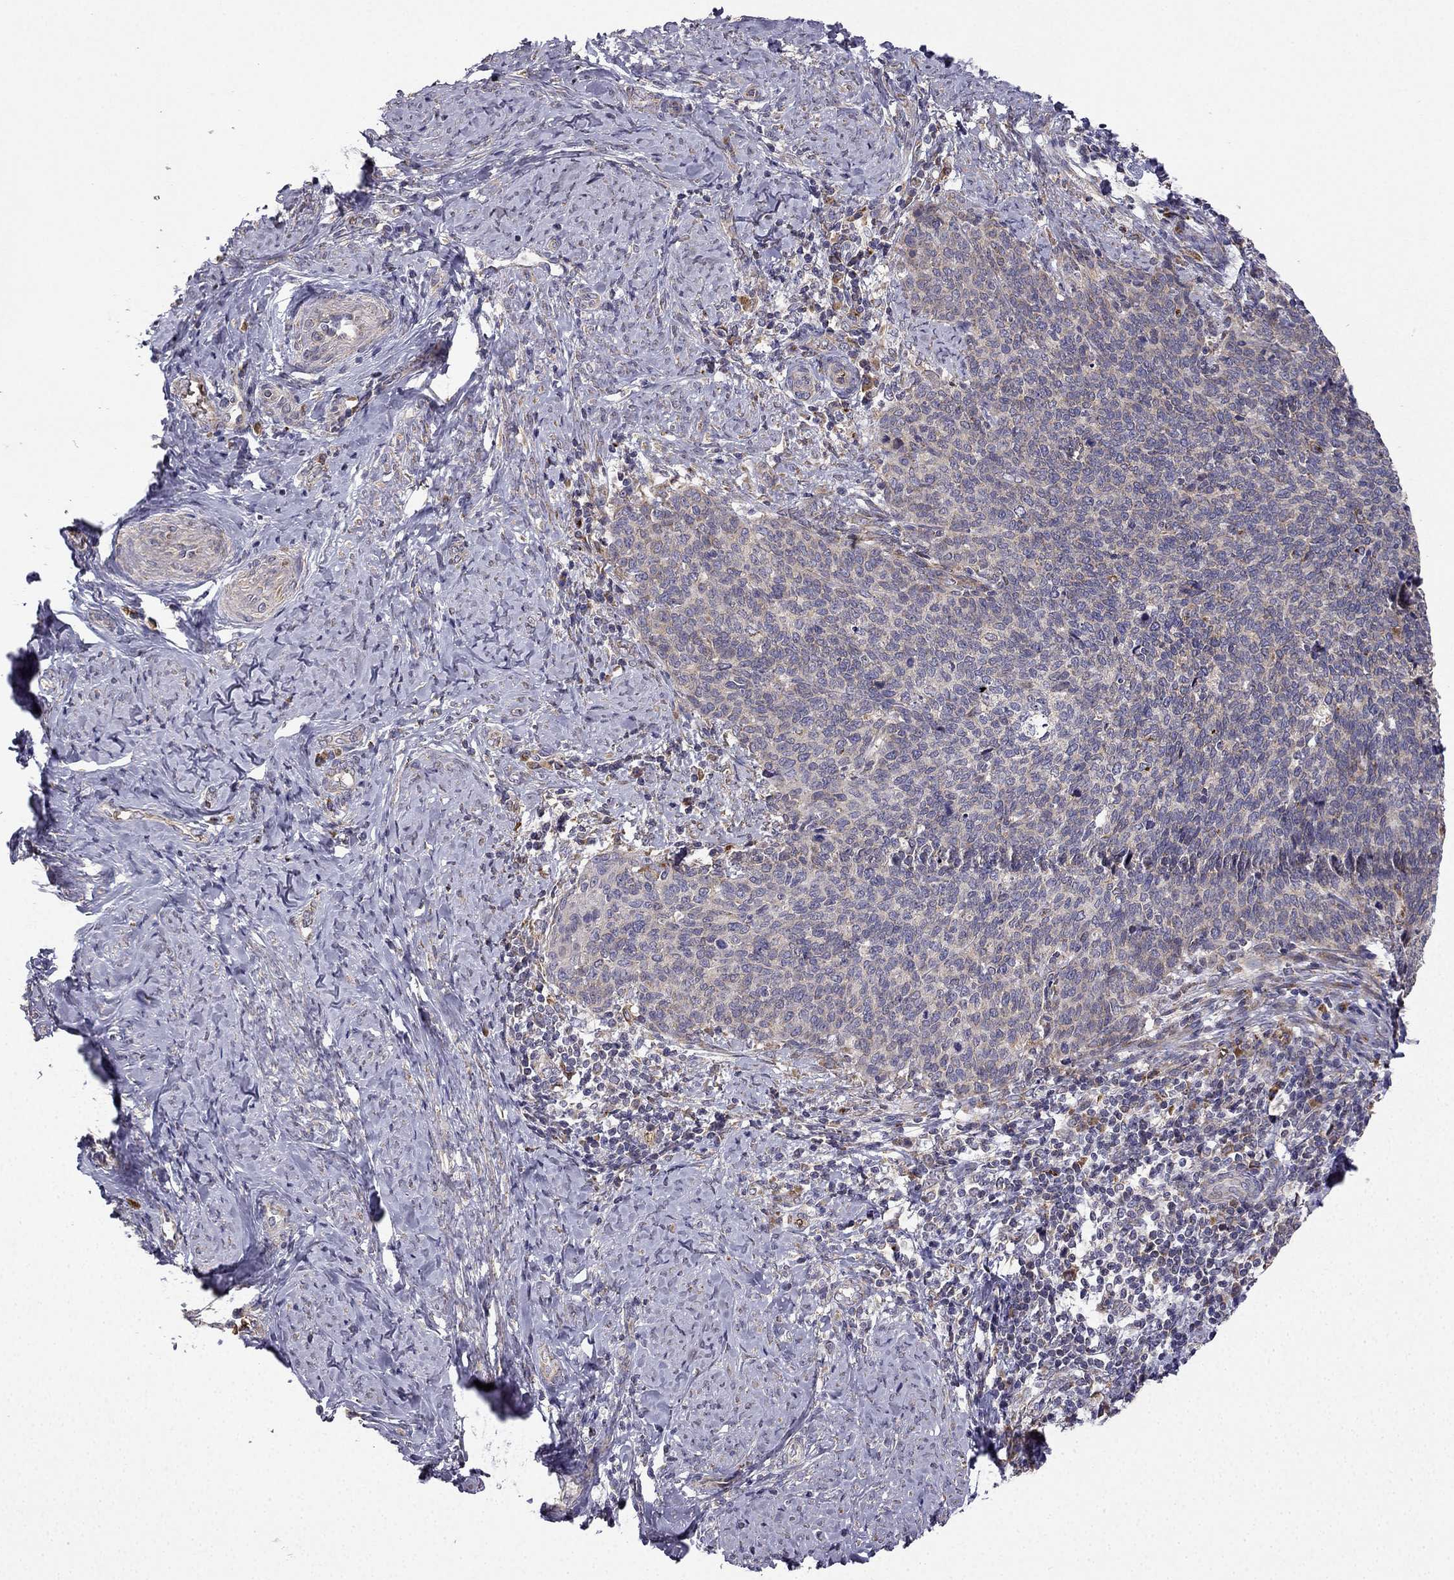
{"staining": {"intensity": "negative", "quantity": "none", "location": "none"}, "tissue": "cervical cancer", "cell_type": "Tumor cells", "image_type": "cancer", "snomed": [{"axis": "morphology", "description": "Normal tissue, NOS"}, {"axis": "morphology", "description": "Squamous cell carcinoma, NOS"}, {"axis": "topography", "description": "Cervix"}], "caption": "Tumor cells are negative for protein expression in human cervical squamous cell carcinoma.", "gene": "B4GALT7", "patient": {"sex": "female", "age": 39}}